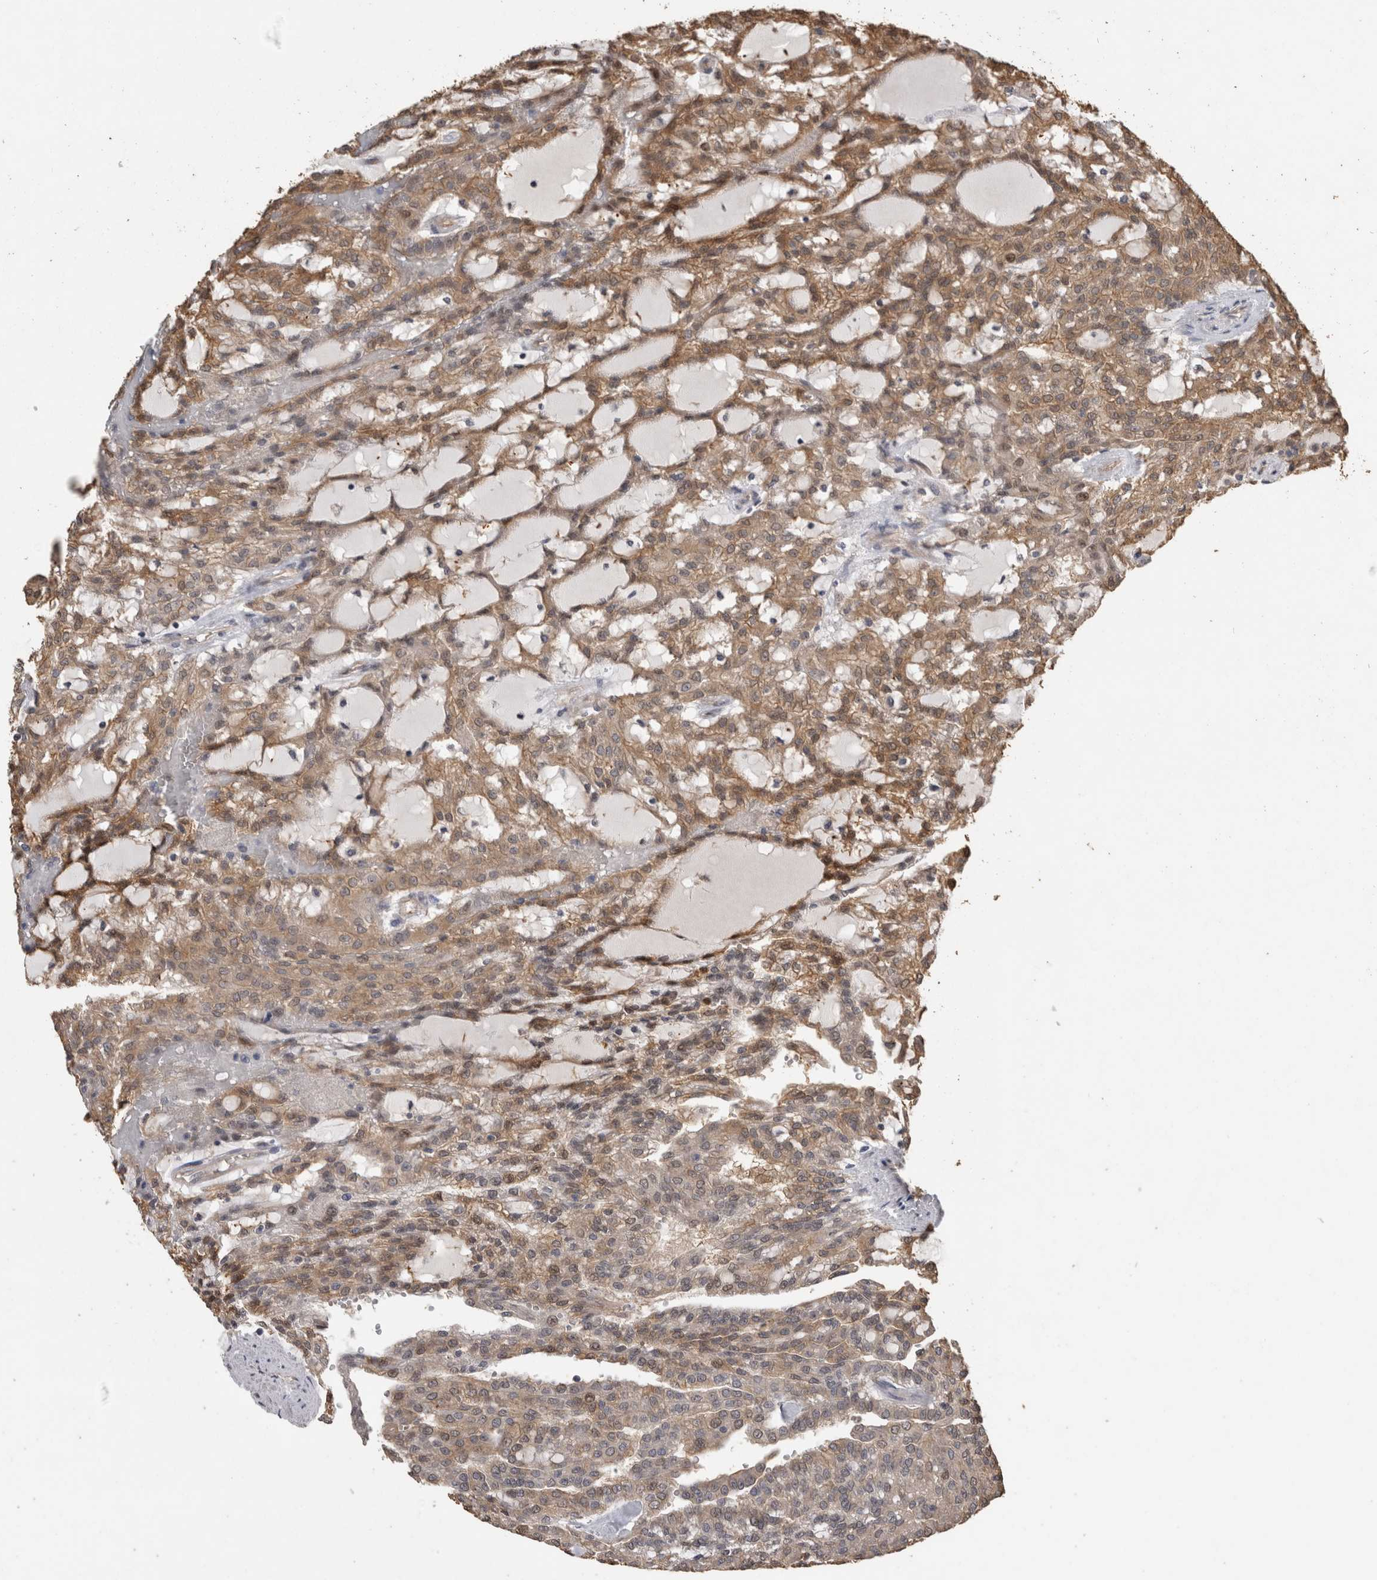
{"staining": {"intensity": "moderate", "quantity": "25%-75%", "location": "cytoplasmic/membranous"}, "tissue": "renal cancer", "cell_type": "Tumor cells", "image_type": "cancer", "snomed": [{"axis": "morphology", "description": "Adenocarcinoma, NOS"}, {"axis": "topography", "description": "Kidney"}], "caption": "Immunohistochemistry (IHC) image of neoplastic tissue: human renal adenocarcinoma stained using immunohistochemistry exhibits medium levels of moderate protein expression localized specifically in the cytoplasmic/membranous of tumor cells, appearing as a cytoplasmic/membranous brown color.", "gene": "RHPN1", "patient": {"sex": "male", "age": 63}}